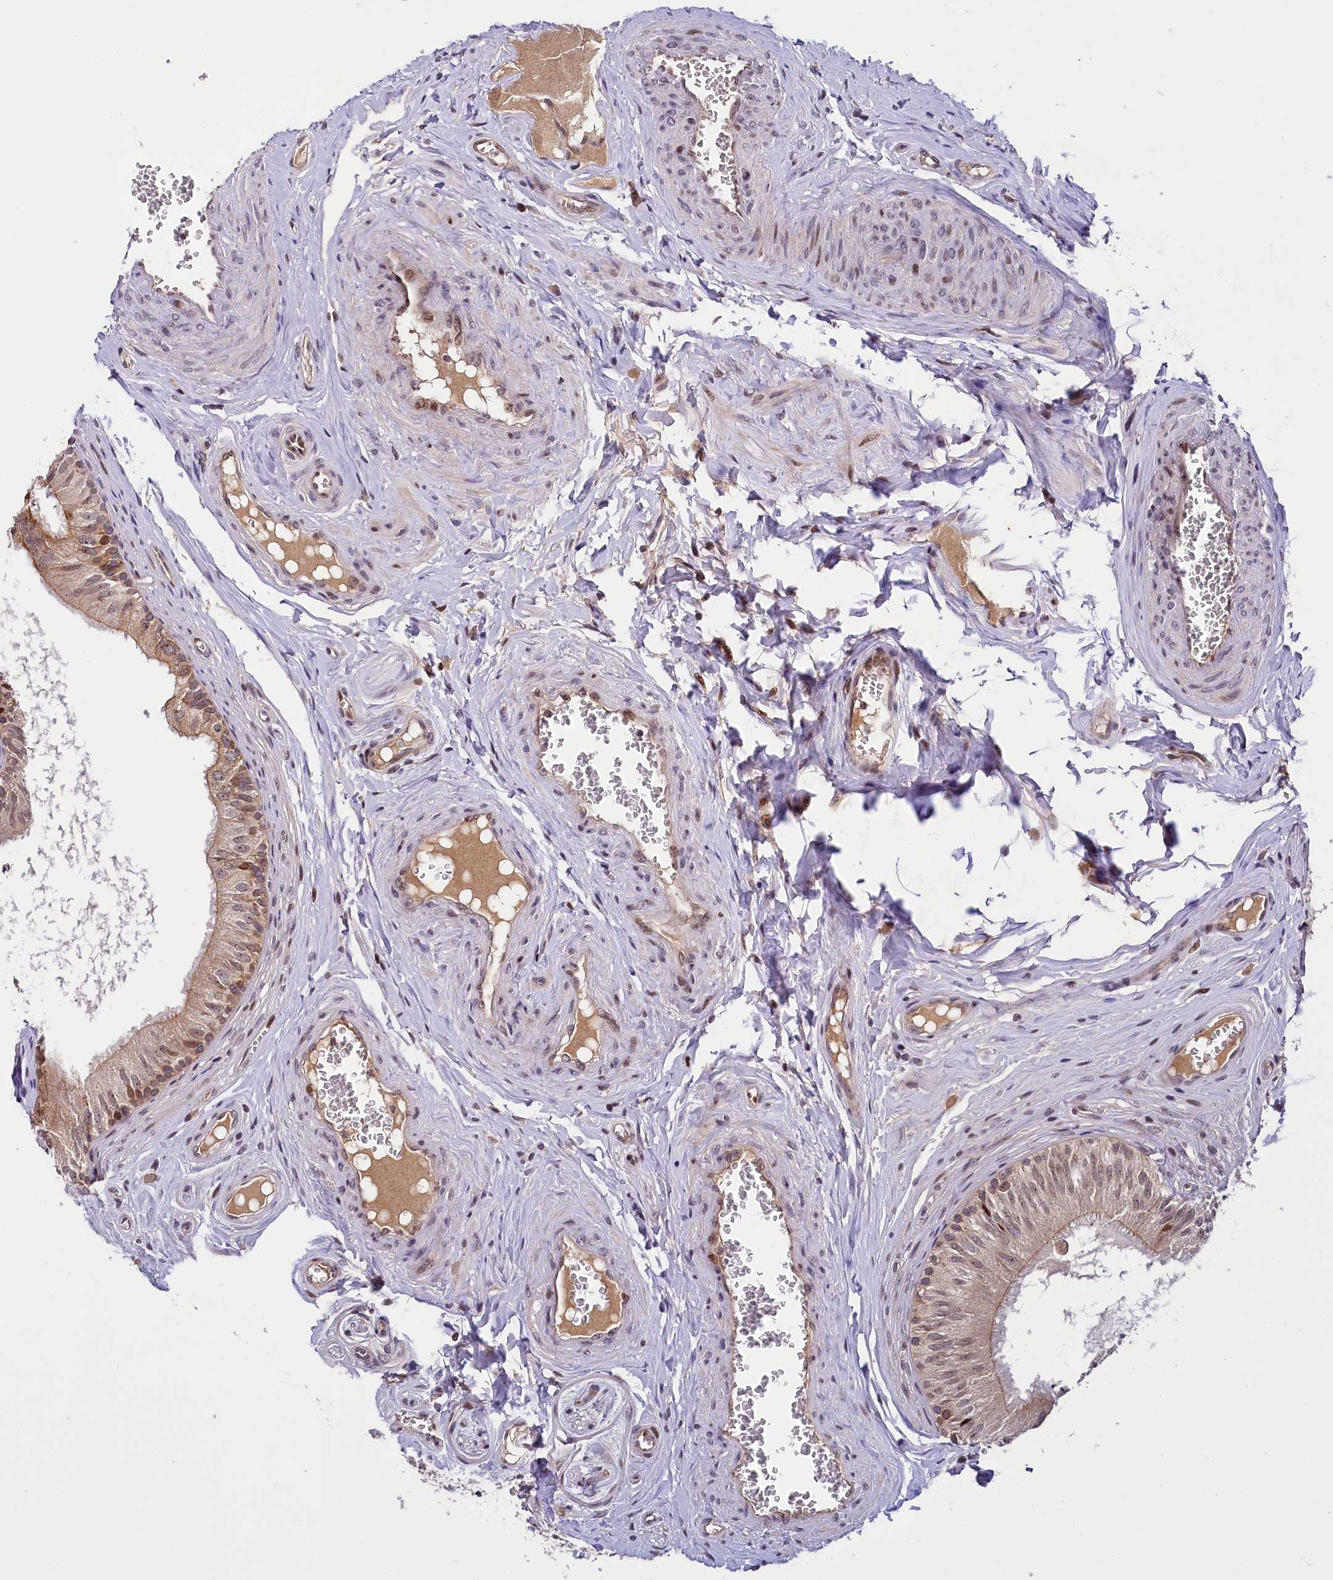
{"staining": {"intensity": "strong", "quantity": "<25%", "location": "cytoplasmic/membranous,nuclear"}, "tissue": "epididymis", "cell_type": "Glandular cells", "image_type": "normal", "snomed": [{"axis": "morphology", "description": "Normal tissue, NOS"}, {"axis": "topography", "description": "Epididymis"}], "caption": "IHC staining of normal epididymis, which shows medium levels of strong cytoplasmic/membranous,nuclear positivity in about <25% of glandular cells indicating strong cytoplasmic/membranous,nuclear protein expression. The staining was performed using DAB (3,3'-diaminobenzidine) (brown) for protein detection and nuclei were counterstained in hematoxylin (blue).", "gene": "N4BP2L1", "patient": {"sex": "male", "age": 46}}